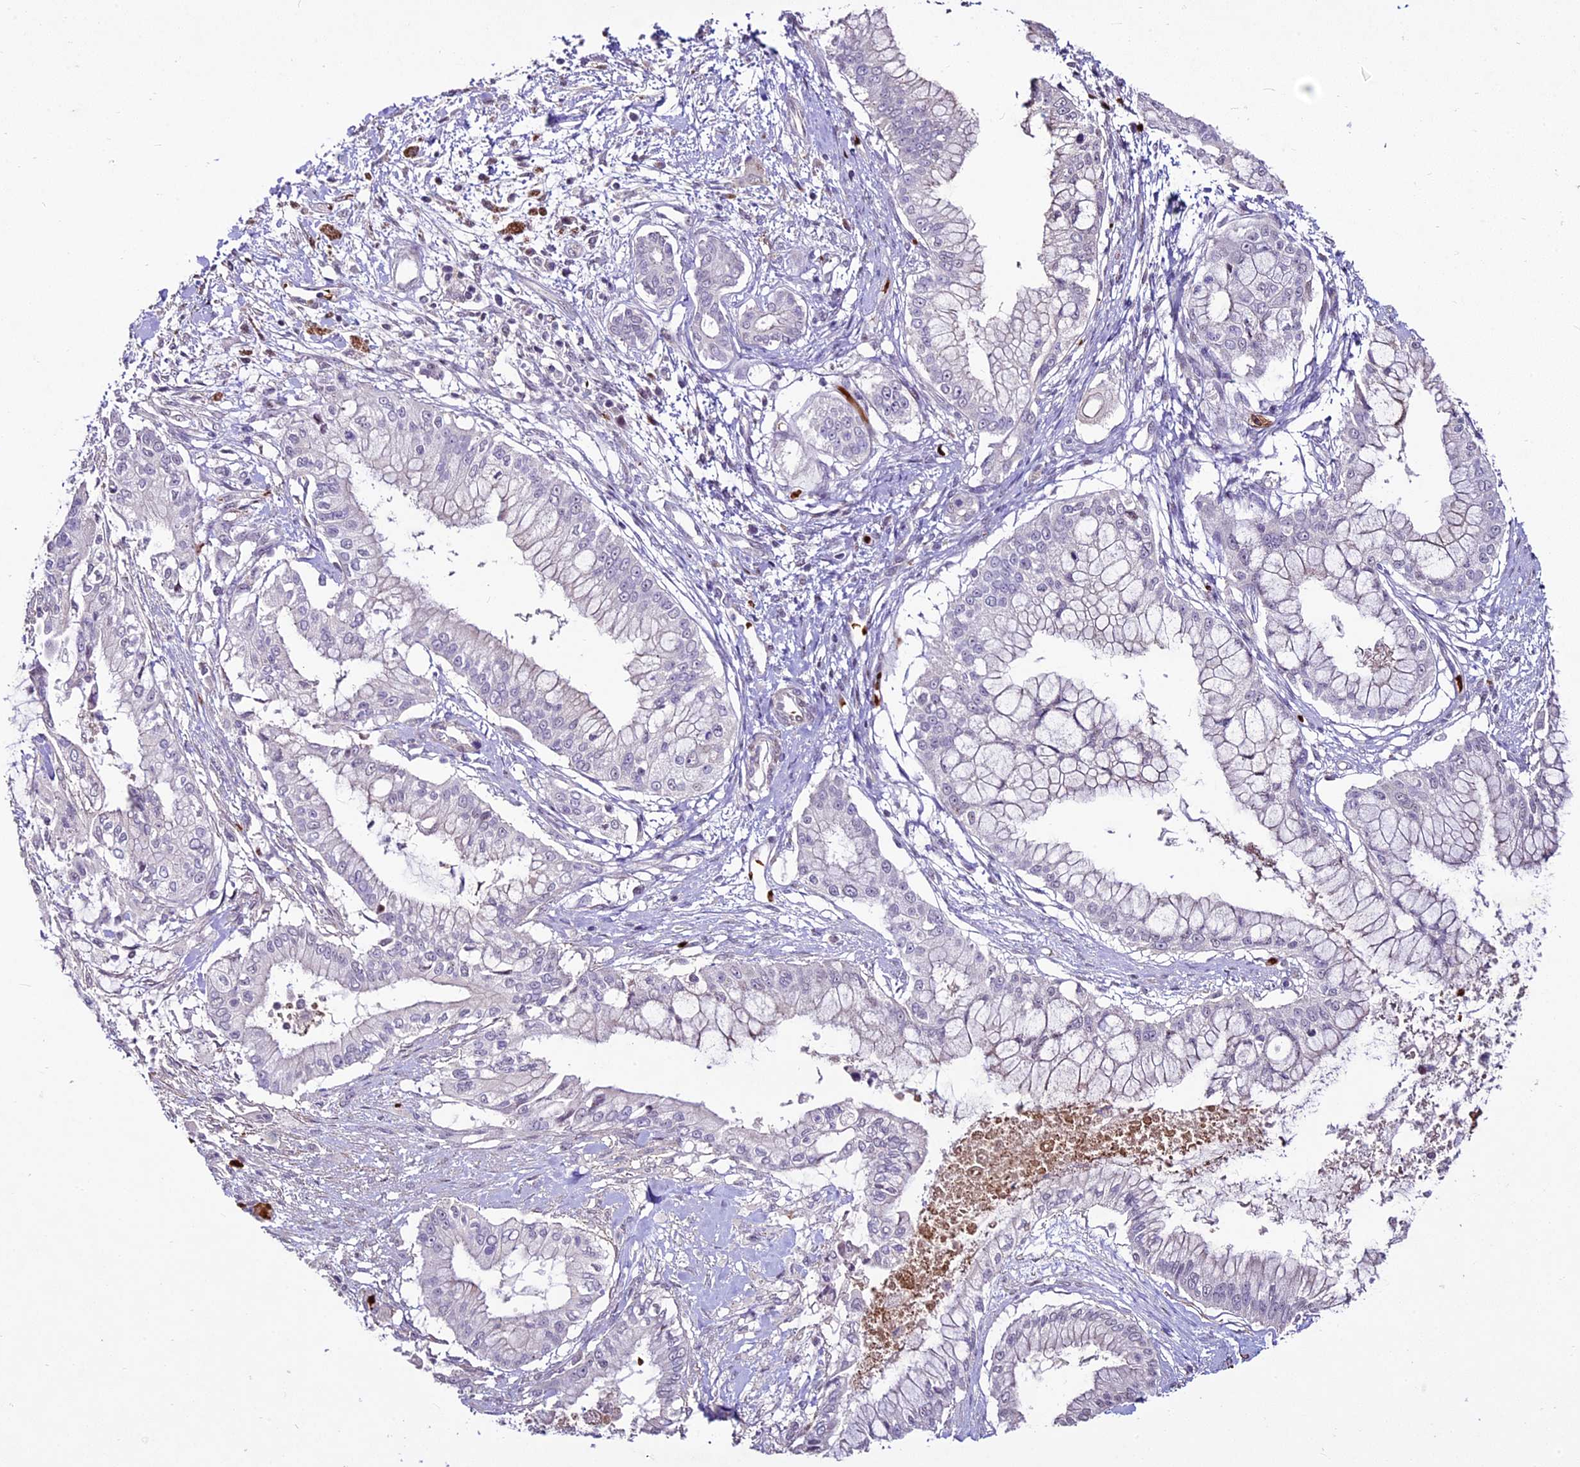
{"staining": {"intensity": "negative", "quantity": "none", "location": "none"}, "tissue": "pancreatic cancer", "cell_type": "Tumor cells", "image_type": "cancer", "snomed": [{"axis": "morphology", "description": "Adenocarcinoma, NOS"}, {"axis": "topography", "description": "Pancreas"}], "caption": "Immunohistochemistry histopathology image of neoplastic tissue: pancreatic adenocarcinoma stained with DAB (3,3'-diaminobenzidine) displays no significant protein staining in tumor cells.", "gene": "SUSD3", "patient": {"sex": "male", "age": 46}}